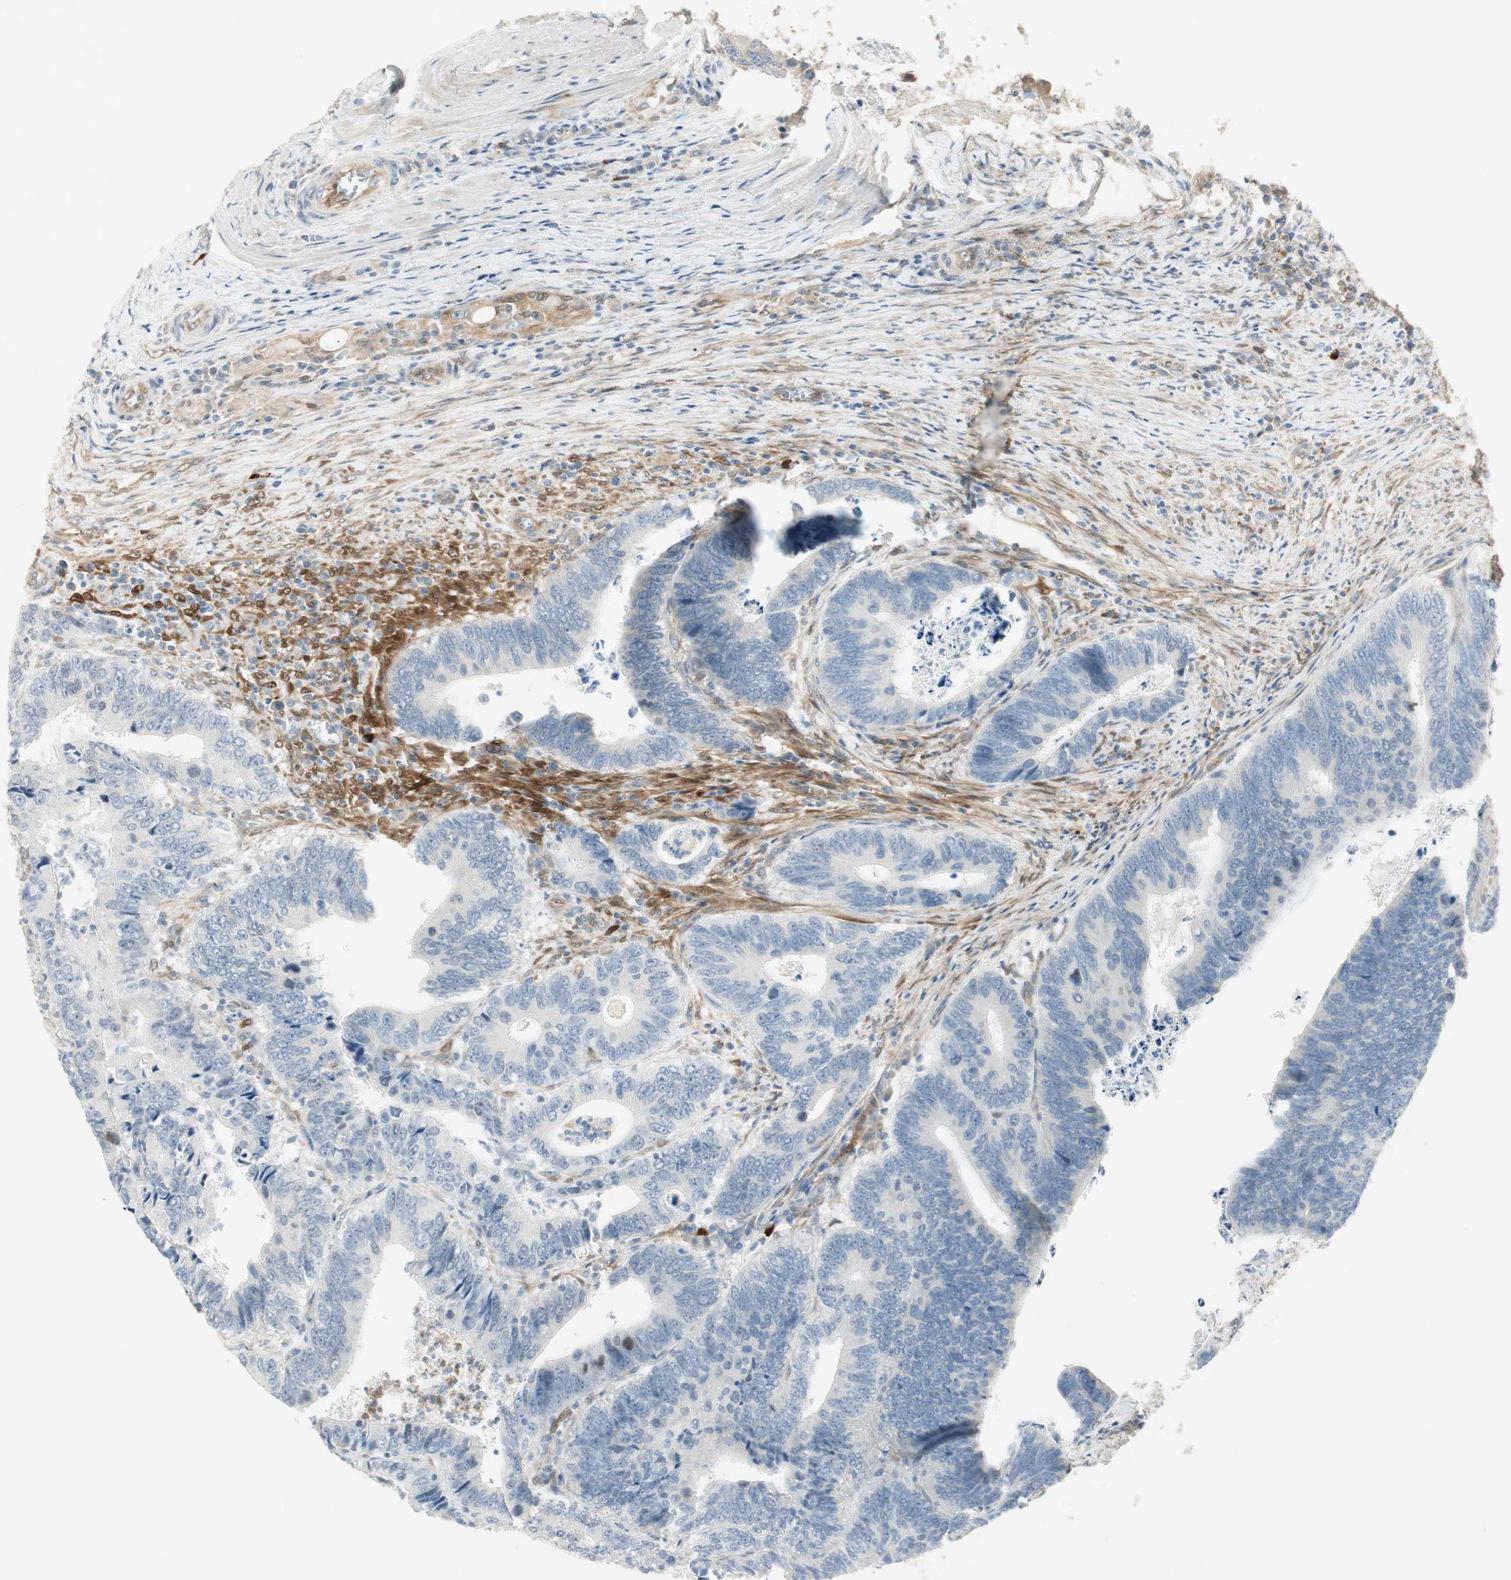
{"staining": {"intensity": "negative", "quantity": "none", "location": "none"}, "tissue": "colorectal cancer", "cell_type": "Tumor cells", "image_type": "cancer", "snomed": [{"axis": "morphology", "description": "Adenocarcinoma, NOS"}, {"axis": "topography", "description": "Colon"}], "caption": "There is no significant expression in tumor cells of colorectal cancer. The staining is performed using DAB (3,3'-diaminobenzidine) brown chromogen with nuclei counter-stained in using hematoxylin.", "gene": "STON1-GTF2A1L", "patient": {"sex": "male", "age": 72}}